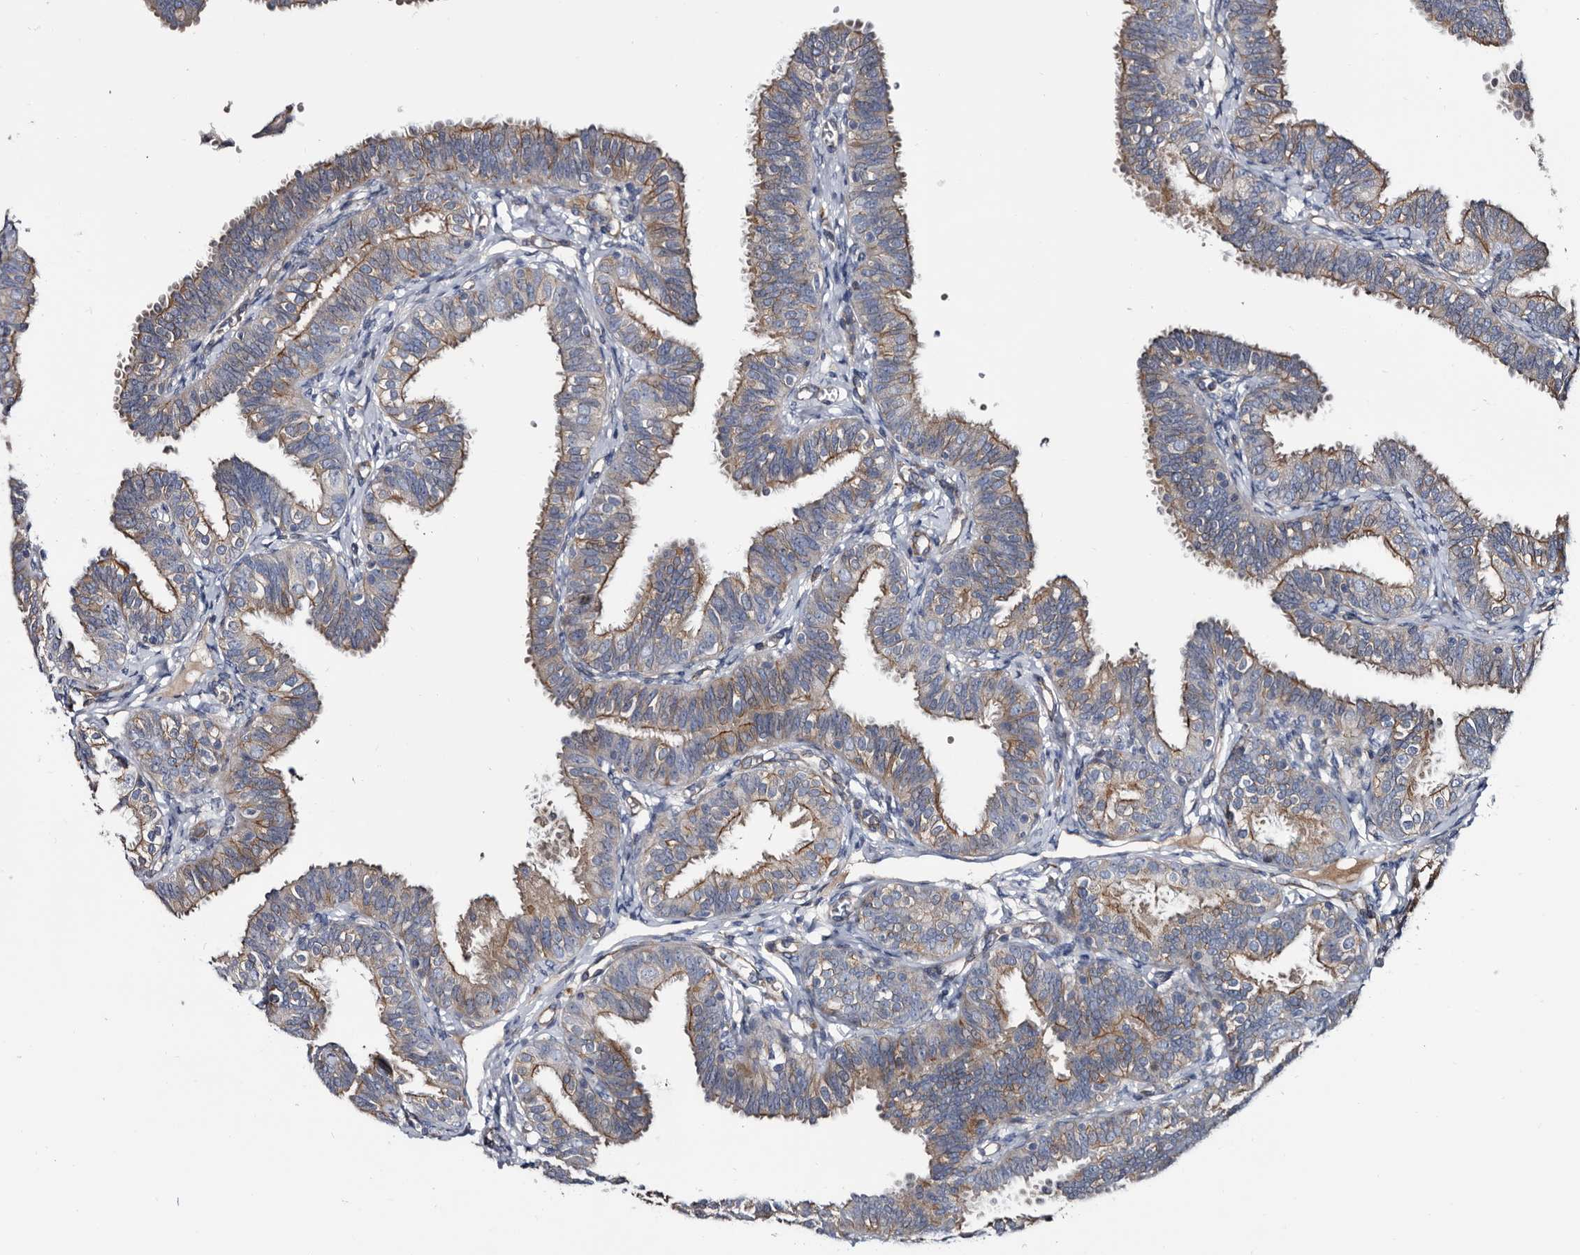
{"staining": {"intensity": "moderate", "quantity": ">75%", "location": "cytoplasmic/membranous"}, "tissue": "fallopian tube", "cell_type": "Glandular cells", "image_type": "normal", "snomed": [{"axis": "morphology", "description": "Normal tissue, NOS"}, {"axis": "topography", "description": "Fallopian tube"}], "caption": "Protein staining of normal fallopian tube demonstrates moderate cytoplasmic/membranous expression in approximately >75% of glandular cells. (Stains: DAB in brown, nuclei in blue, Microscopy: brightfield microscopy at high magnification).", "gene": "TSPAN17", "patient": {"sex": "female", "age": 35}}